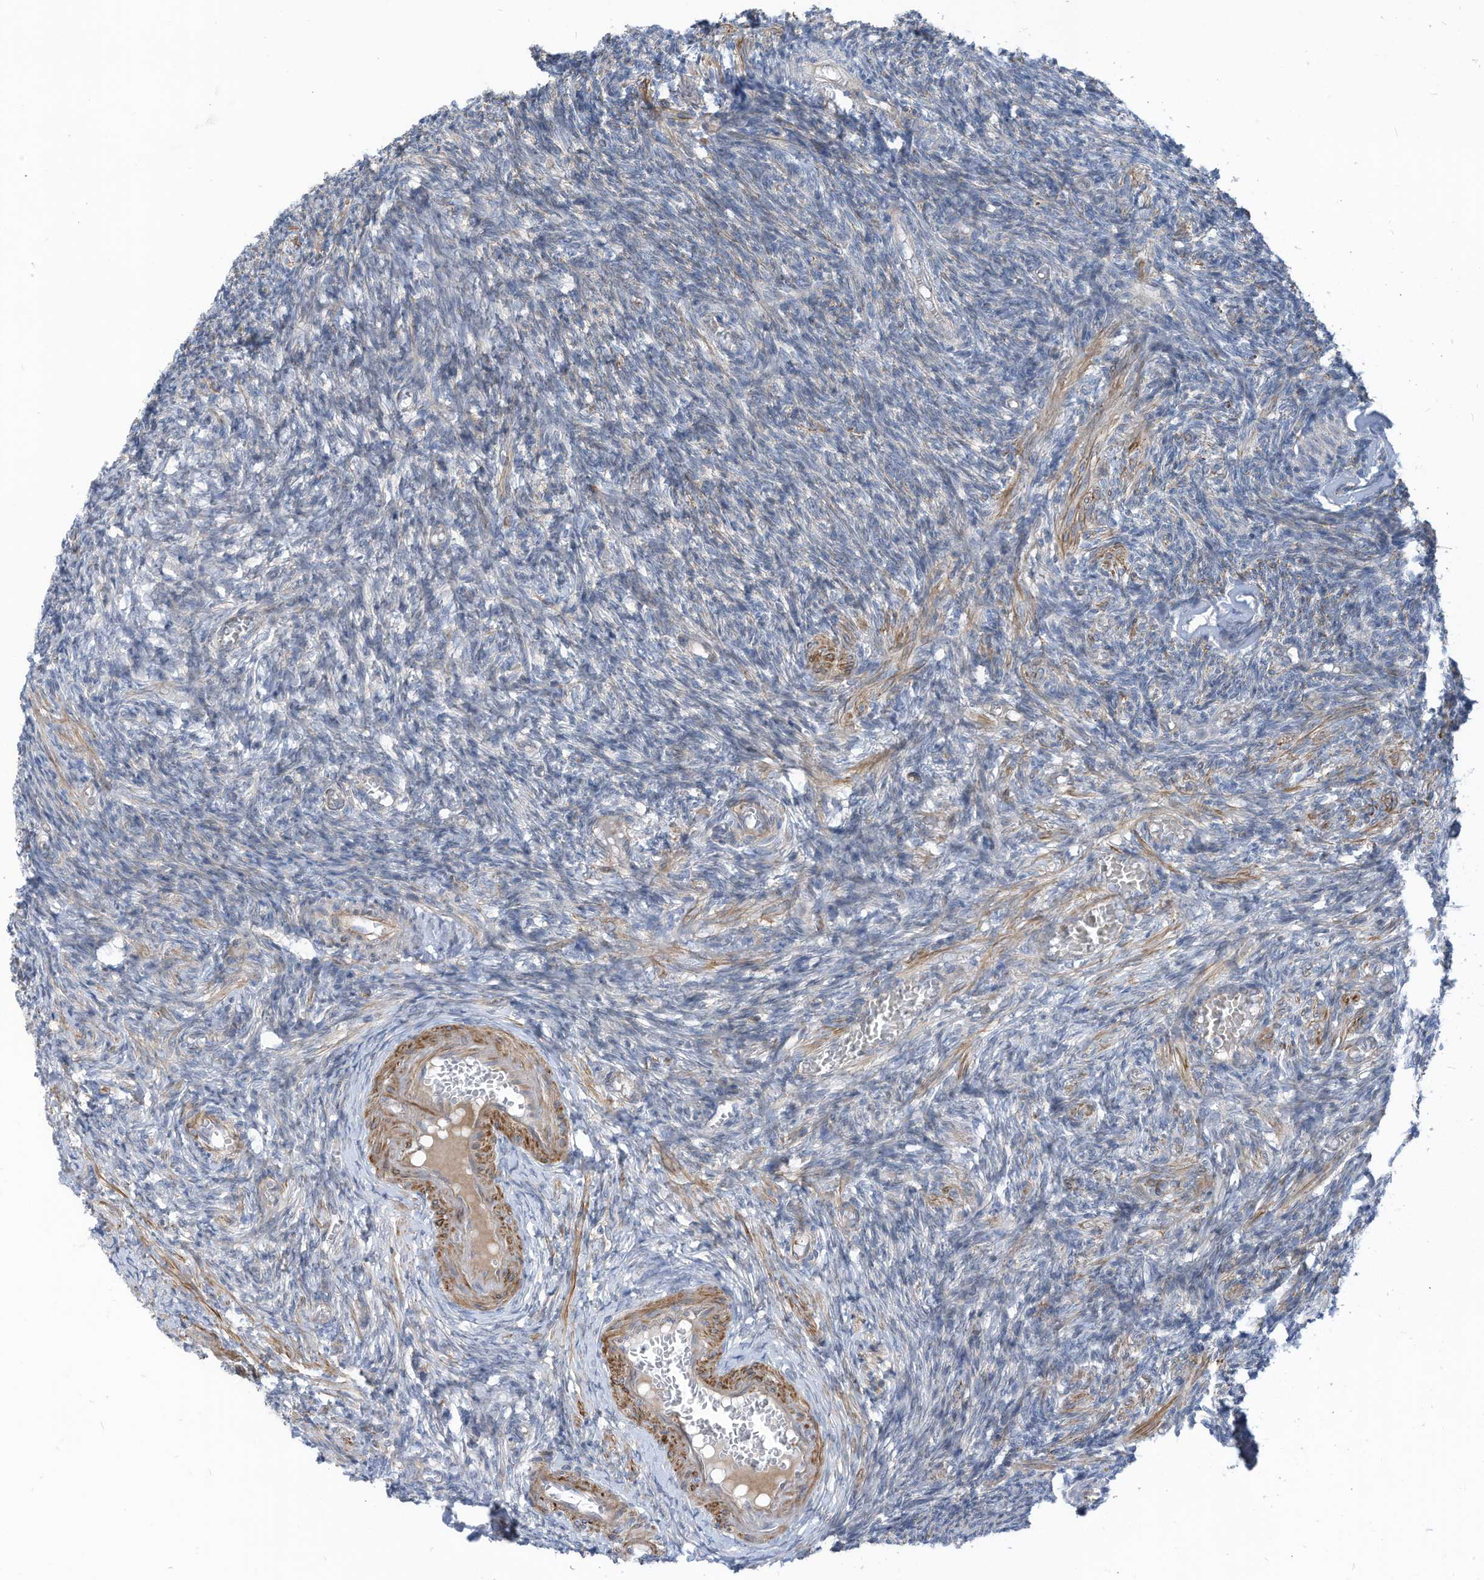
{"staining": {"intensity": "negative", "quantity": "none", "location": "none"}, "tissue": "ovary", "cell_type": "Ovarian stroma cells", "image_type": "normal", "snomed": [{"axis": "morphology", "description": "Normal tissue, NOS"}, {"axis": "topography", "description": "Ovary"}], "caption": "The micrograph shows no staining of ovarian stroma cells in unremarkable ovary. (DAB immunohistochemistry (IHC), high magnification).", "gene": "GPATCH3", "patient": {"sex": "female", "age": 27}}